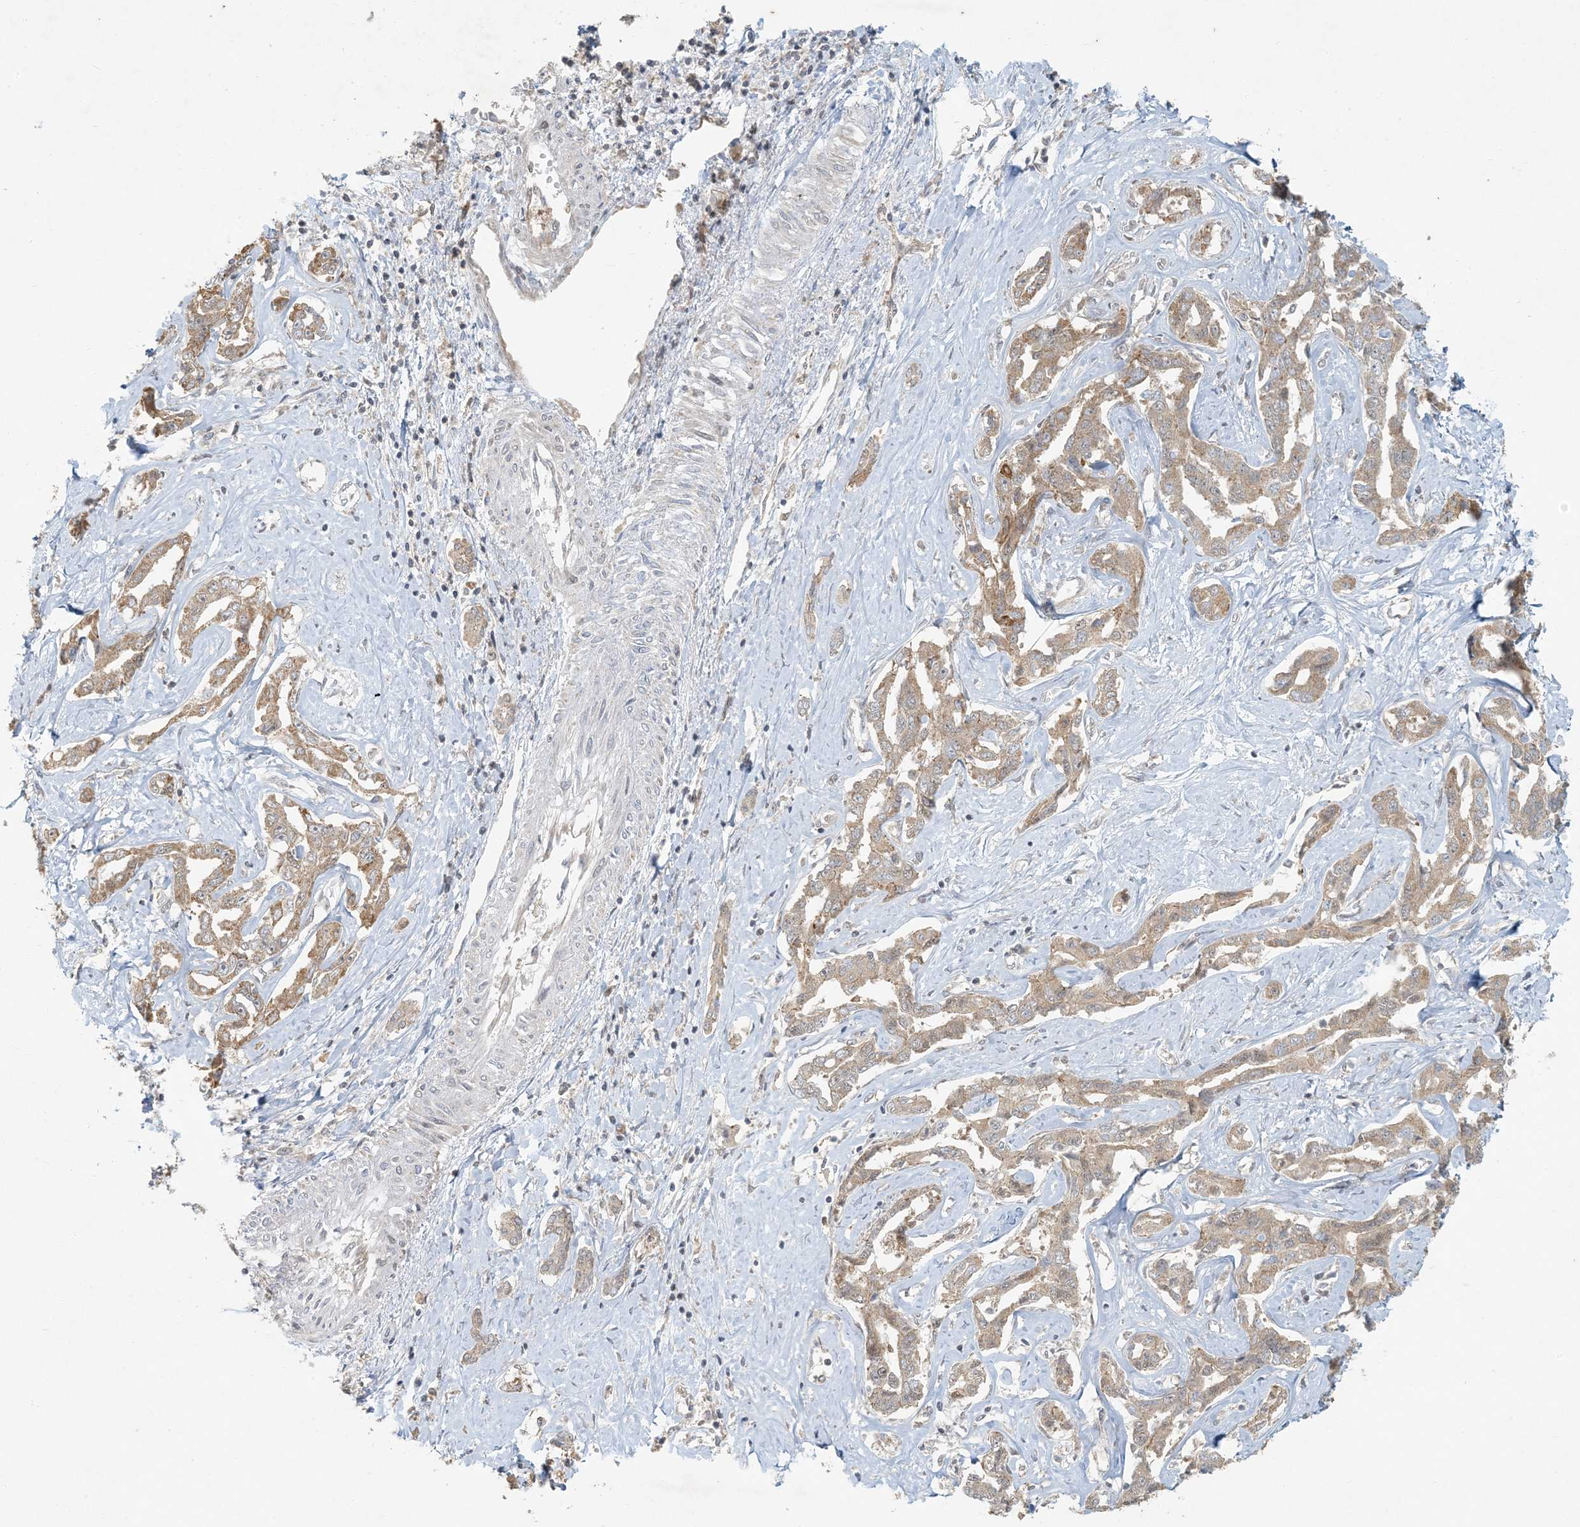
{"staining": {"intensity": "weak", "quantity": ">75%", "location": "cytoplasmic/membranous"}, "tissue": "liver cancer", "cell_type": "Tumor cells", "image_type": "cancer", "snomed": [{"axis": "morphology", "description": "Cholangiocarcinoma"}, {"axis": "topography", "description": "Liver"}], "caption": "A brown stain shows weak cytoplasmic/membranous staining of a protein in human liver cancer tumor cells. (DAB (3,3'-diaminobenzidine) IHC with brightfield microscopy, high magnification).", "gene": "BCORL1", "patient": {"sex": "male", "age": 59}}